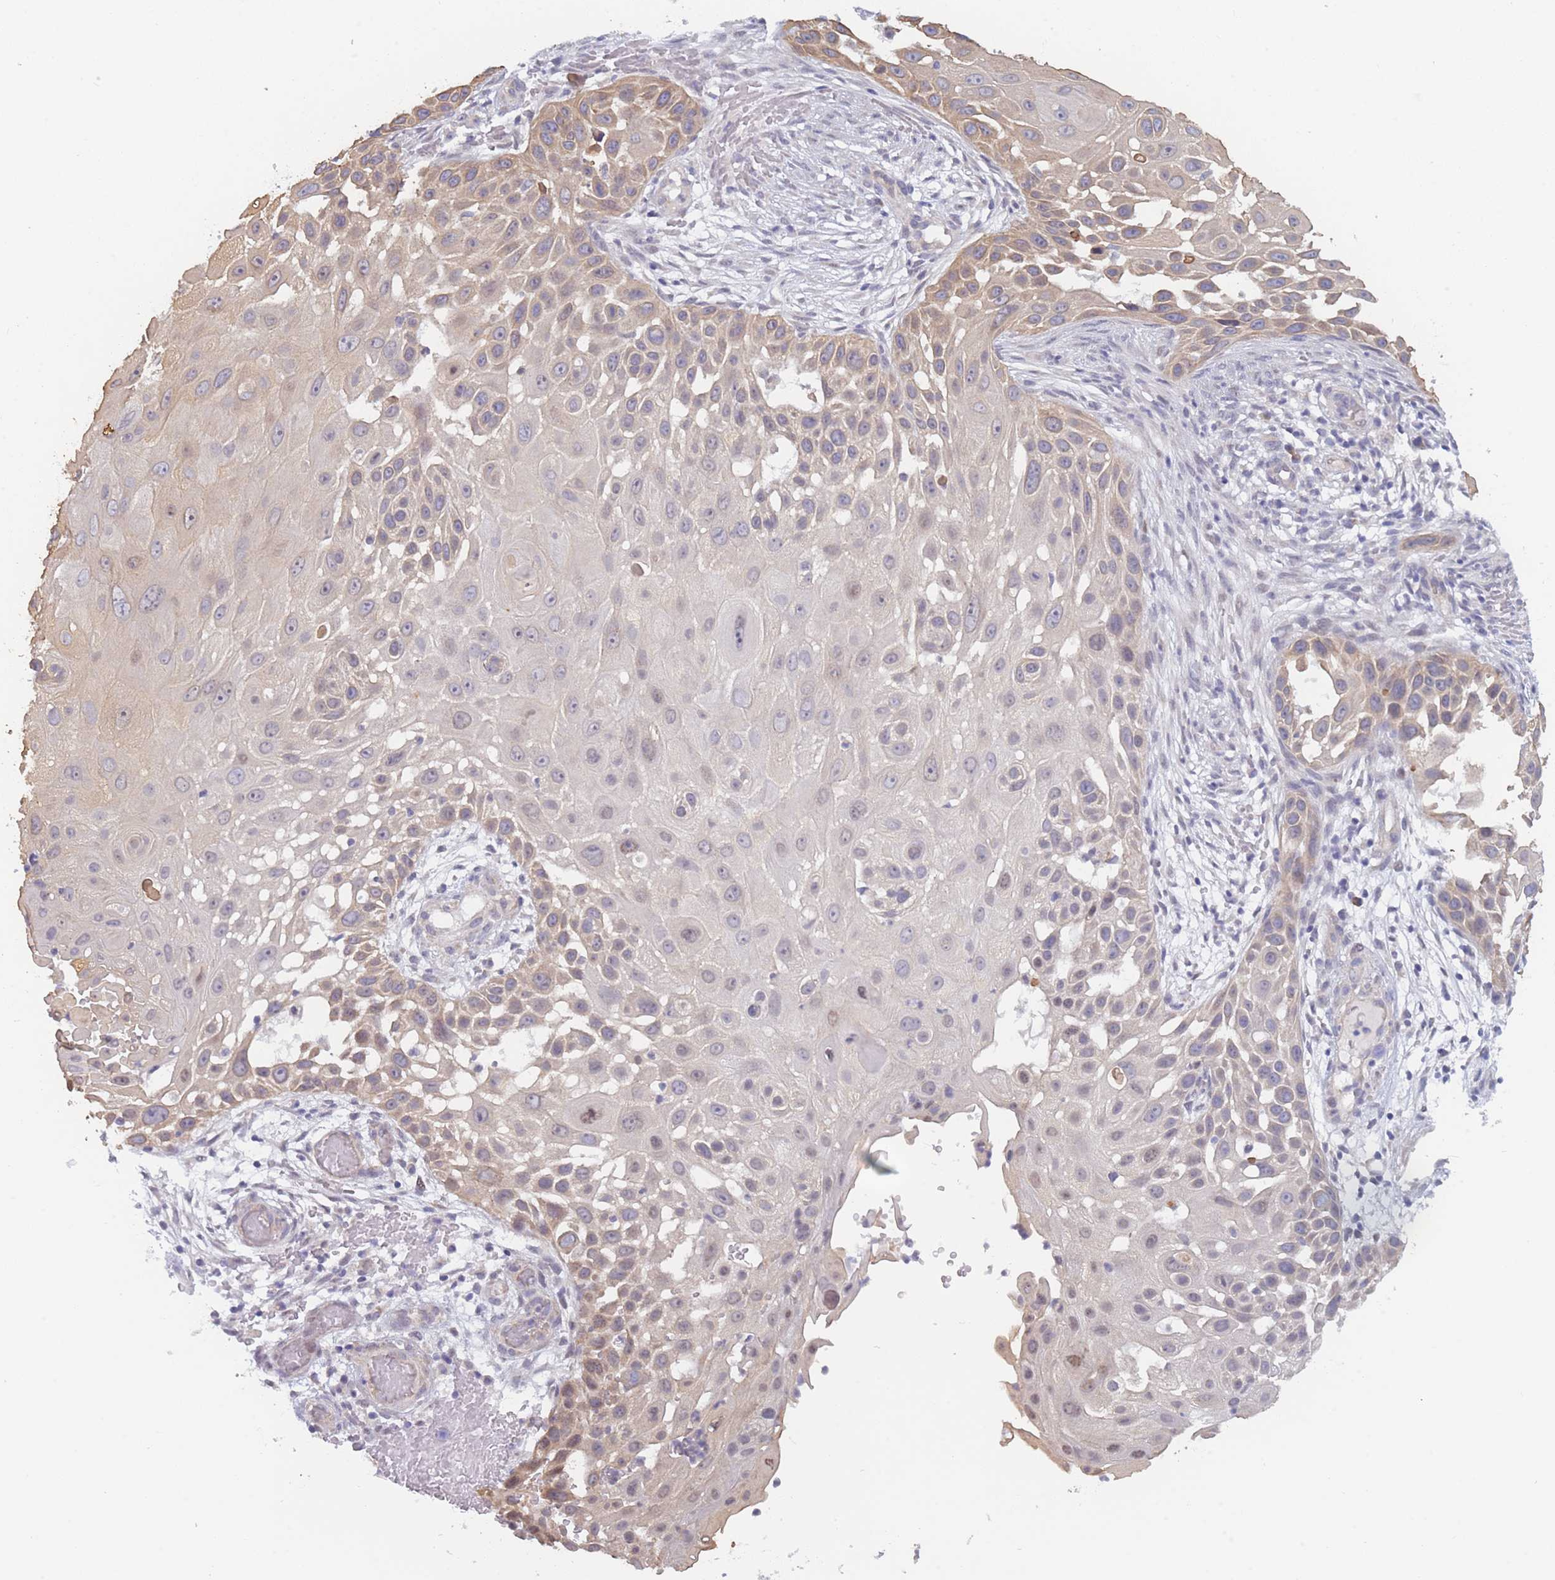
{"staining": {"intensity": "moderate", "quantity": "25%-75%", "location": "cytoplasmic/membranous"}, "tissue": "skin cancer", "cell_type": "Tumor cells", "image_type": "cancer", "snomed": [{"axis": "morphology", "description": "Squamous cell carcinoma, NOS"}, {"axis": "topography", "description": "Skin"}], "caption": "This is a histology image of immunohistochemistry (IHC) staining of skin cancer, which shows moderate expression in the cytoplasmic/membranous of tumor cells.", "gene": "FAM227B", "patient": {"sex": "female", "age": 44}}